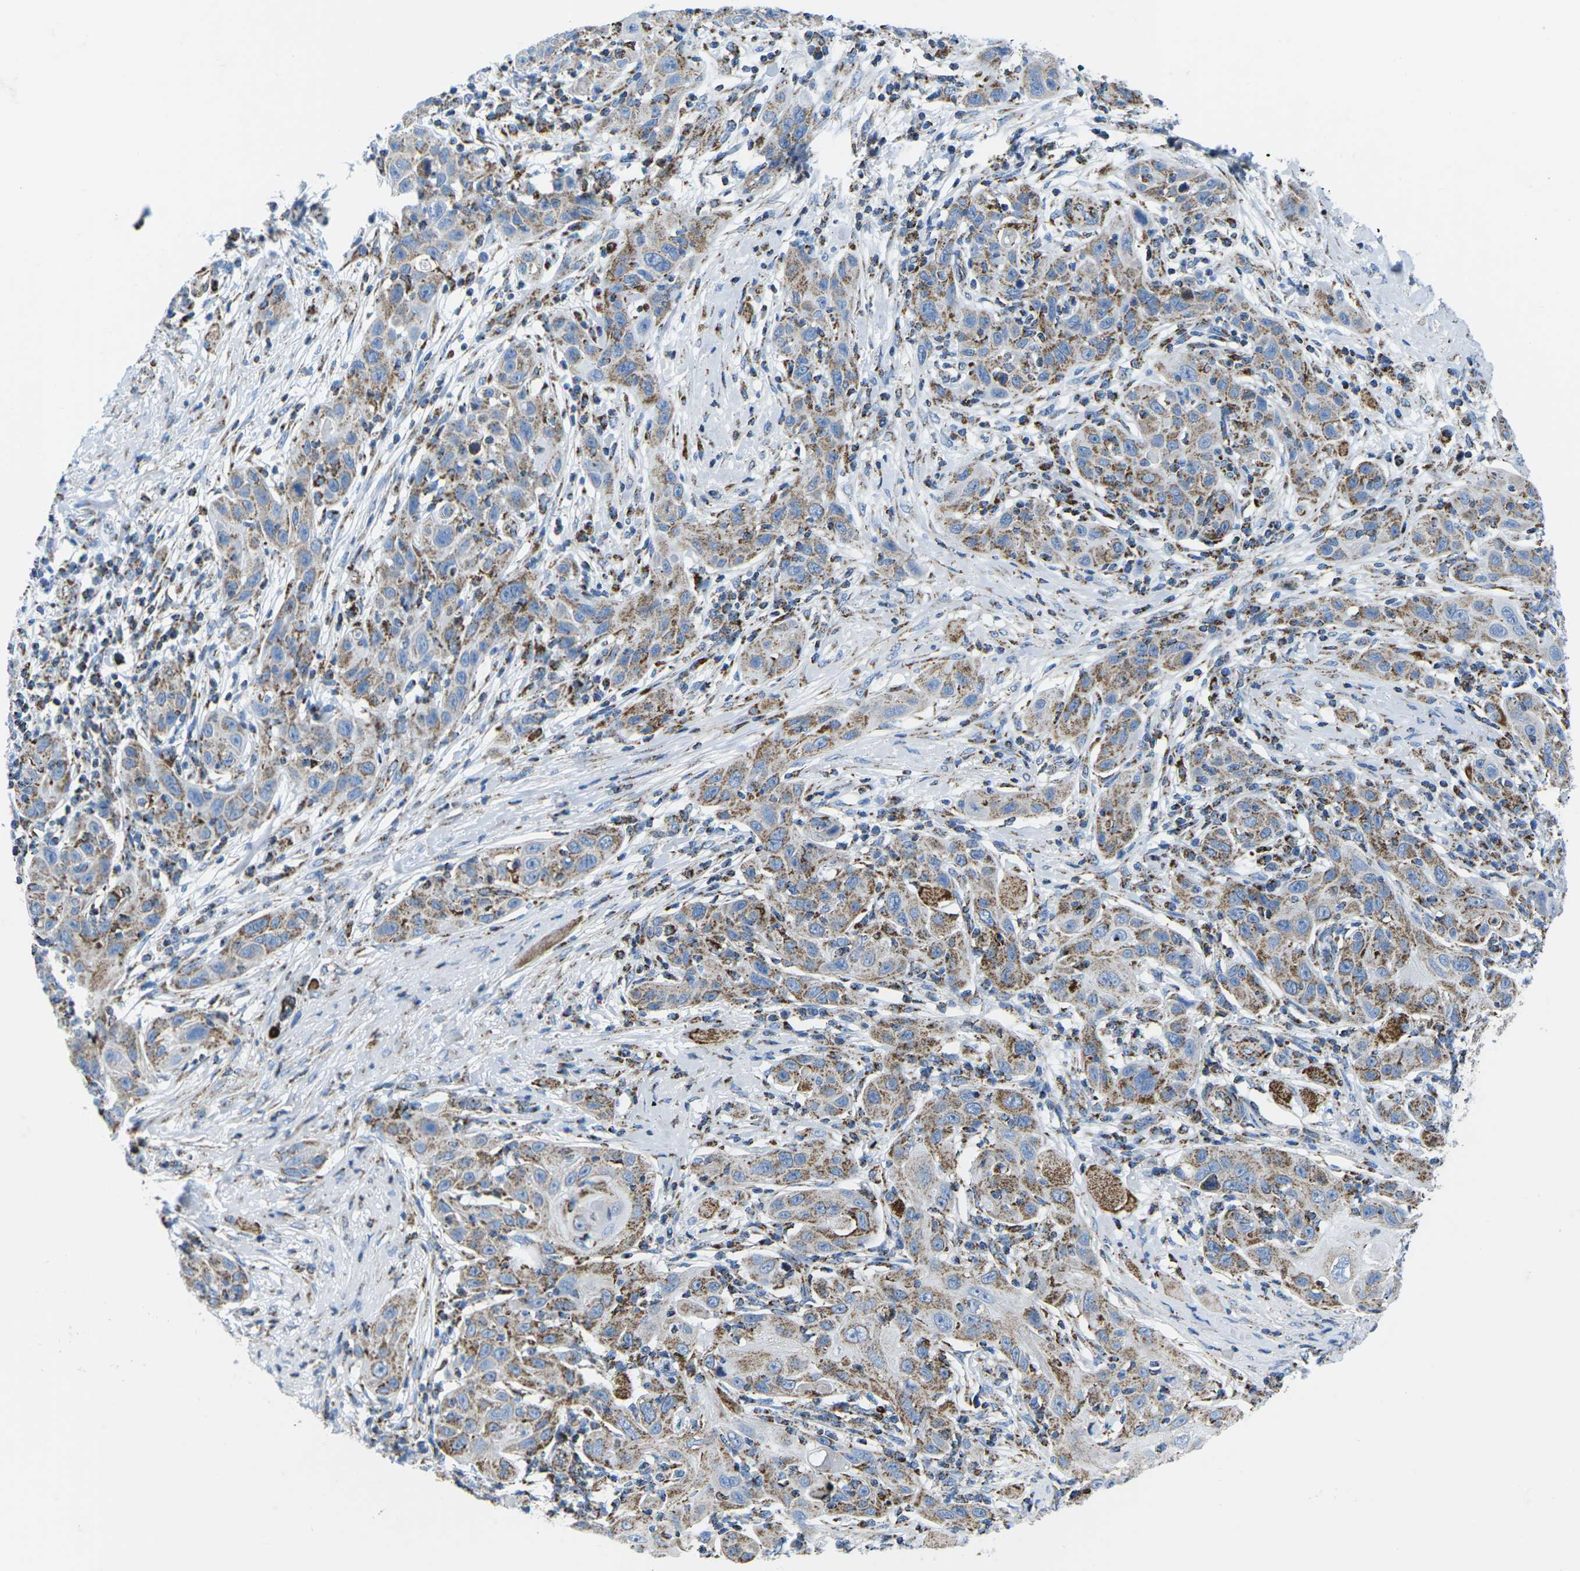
{"staining": {"intensity": "moderate", "quantity": ">75%", "location": "cytoplasmic/membranous"}, "tissue": "skin cancer", "cell_type": "Tumor cells", "image_type": "cancer", "snomed": [{"axis": "morphology", "description": "Squamous cell carcinoma, NOS"}, {"axis": "topography", "description": "Skin"}], "caption": "This micrograph shows IHC staining of skin cancer, with medium moderate cytoplasmic/membranous positivity in about >75% of tumor cells.", "gene": "COX6C", "patient": {"sex": "female", "age": 88}}